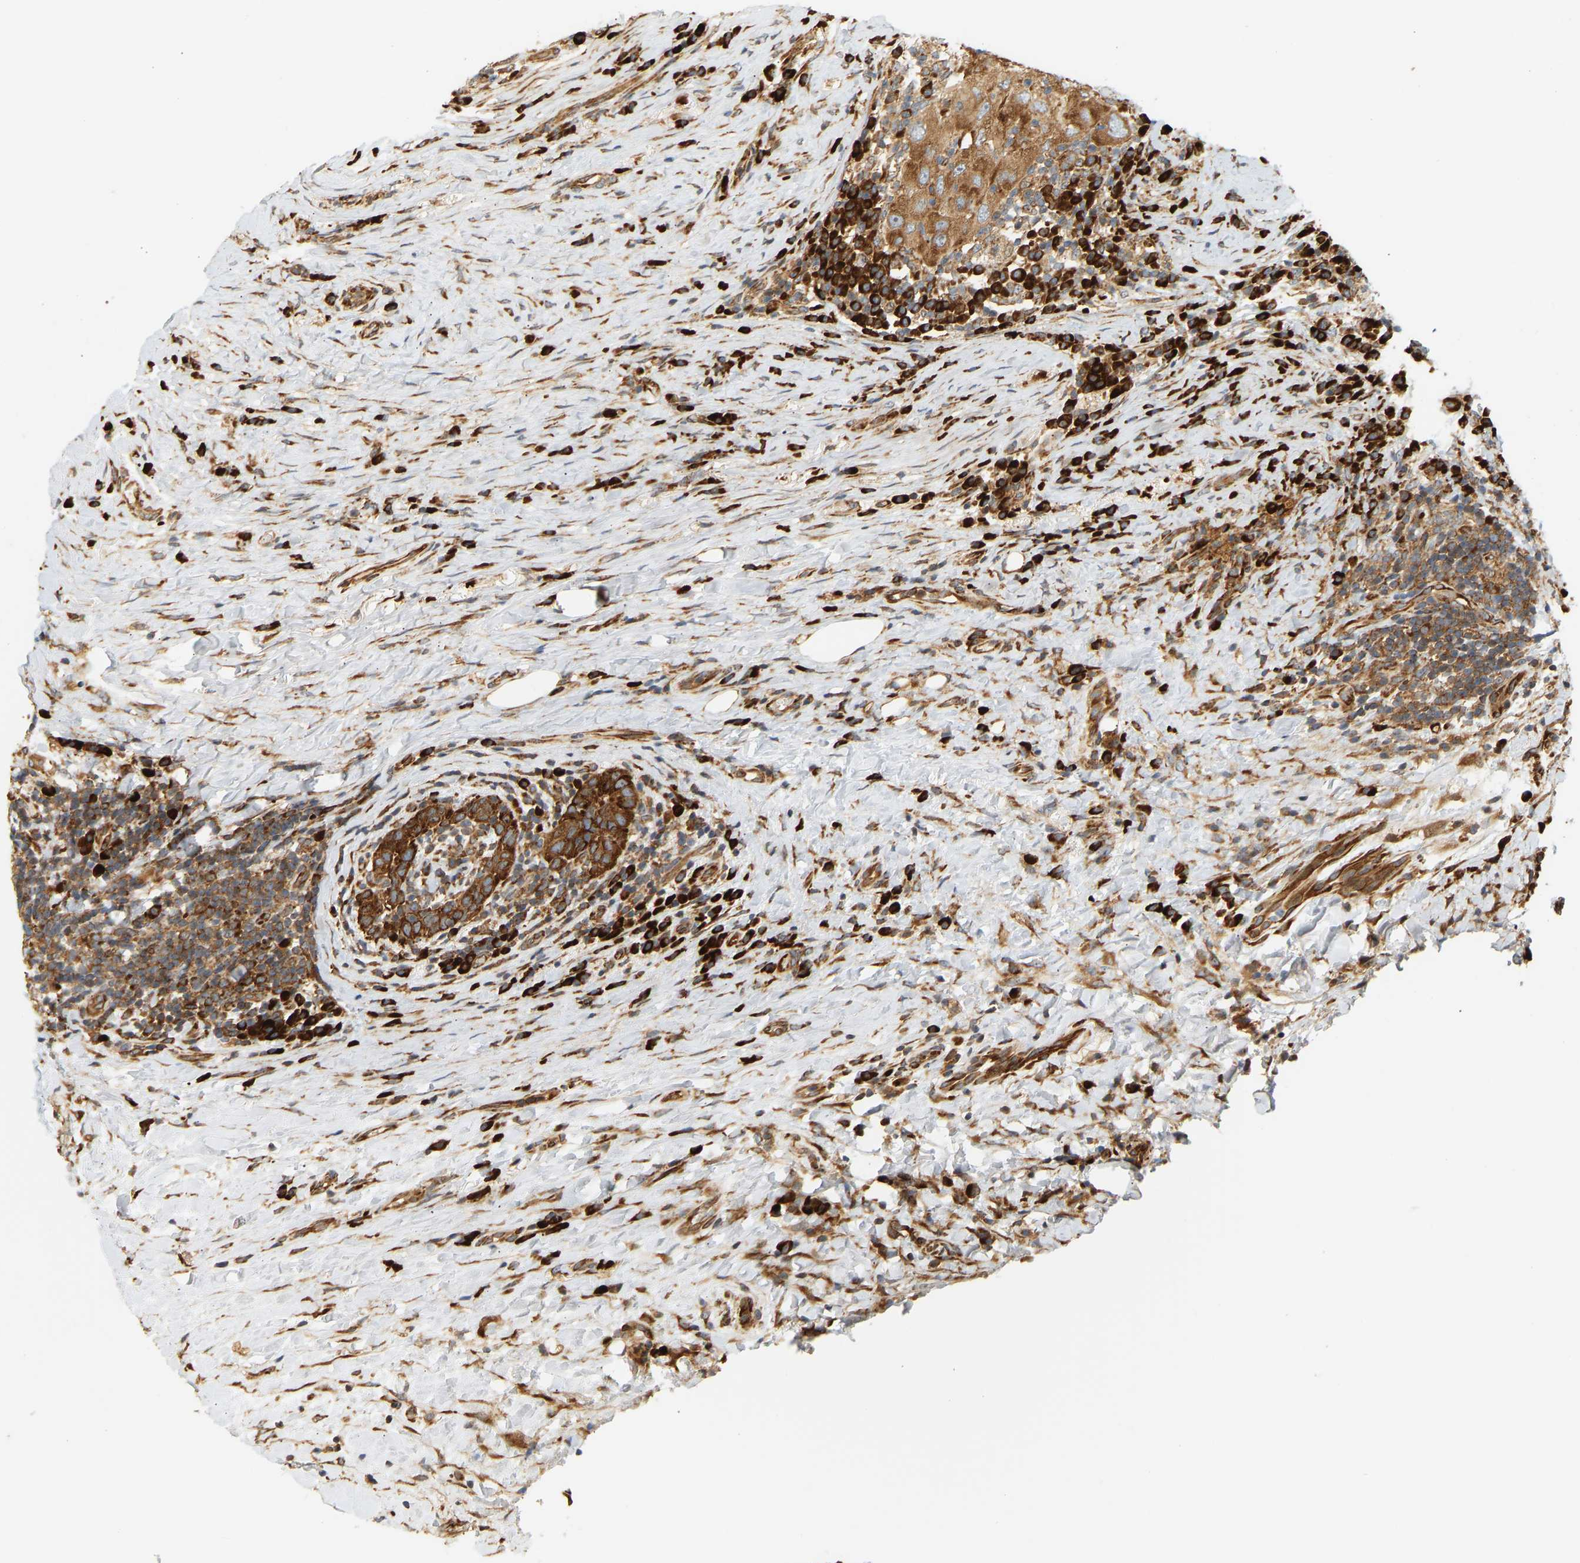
{"staining": {"intensity": "strong", "quantity": ">75%", "location": "cytoplasmic/membranous"}, "tissue": "breast cancer", "cell_type": "Tumor cells", "image_type": "cancer", "snomed": [{"axis": "morphology", "description": "Duct carcinoma"}, {"axis": "topography", "description": "Breast"}], "caption": "A brown stain labels strong cytoplasmic/membranous expression of a protein in invasive ductal carcinoma (breast) tumor cells.", "gene": "RPS14", "patient": {"sex": "female", "age": 37}}